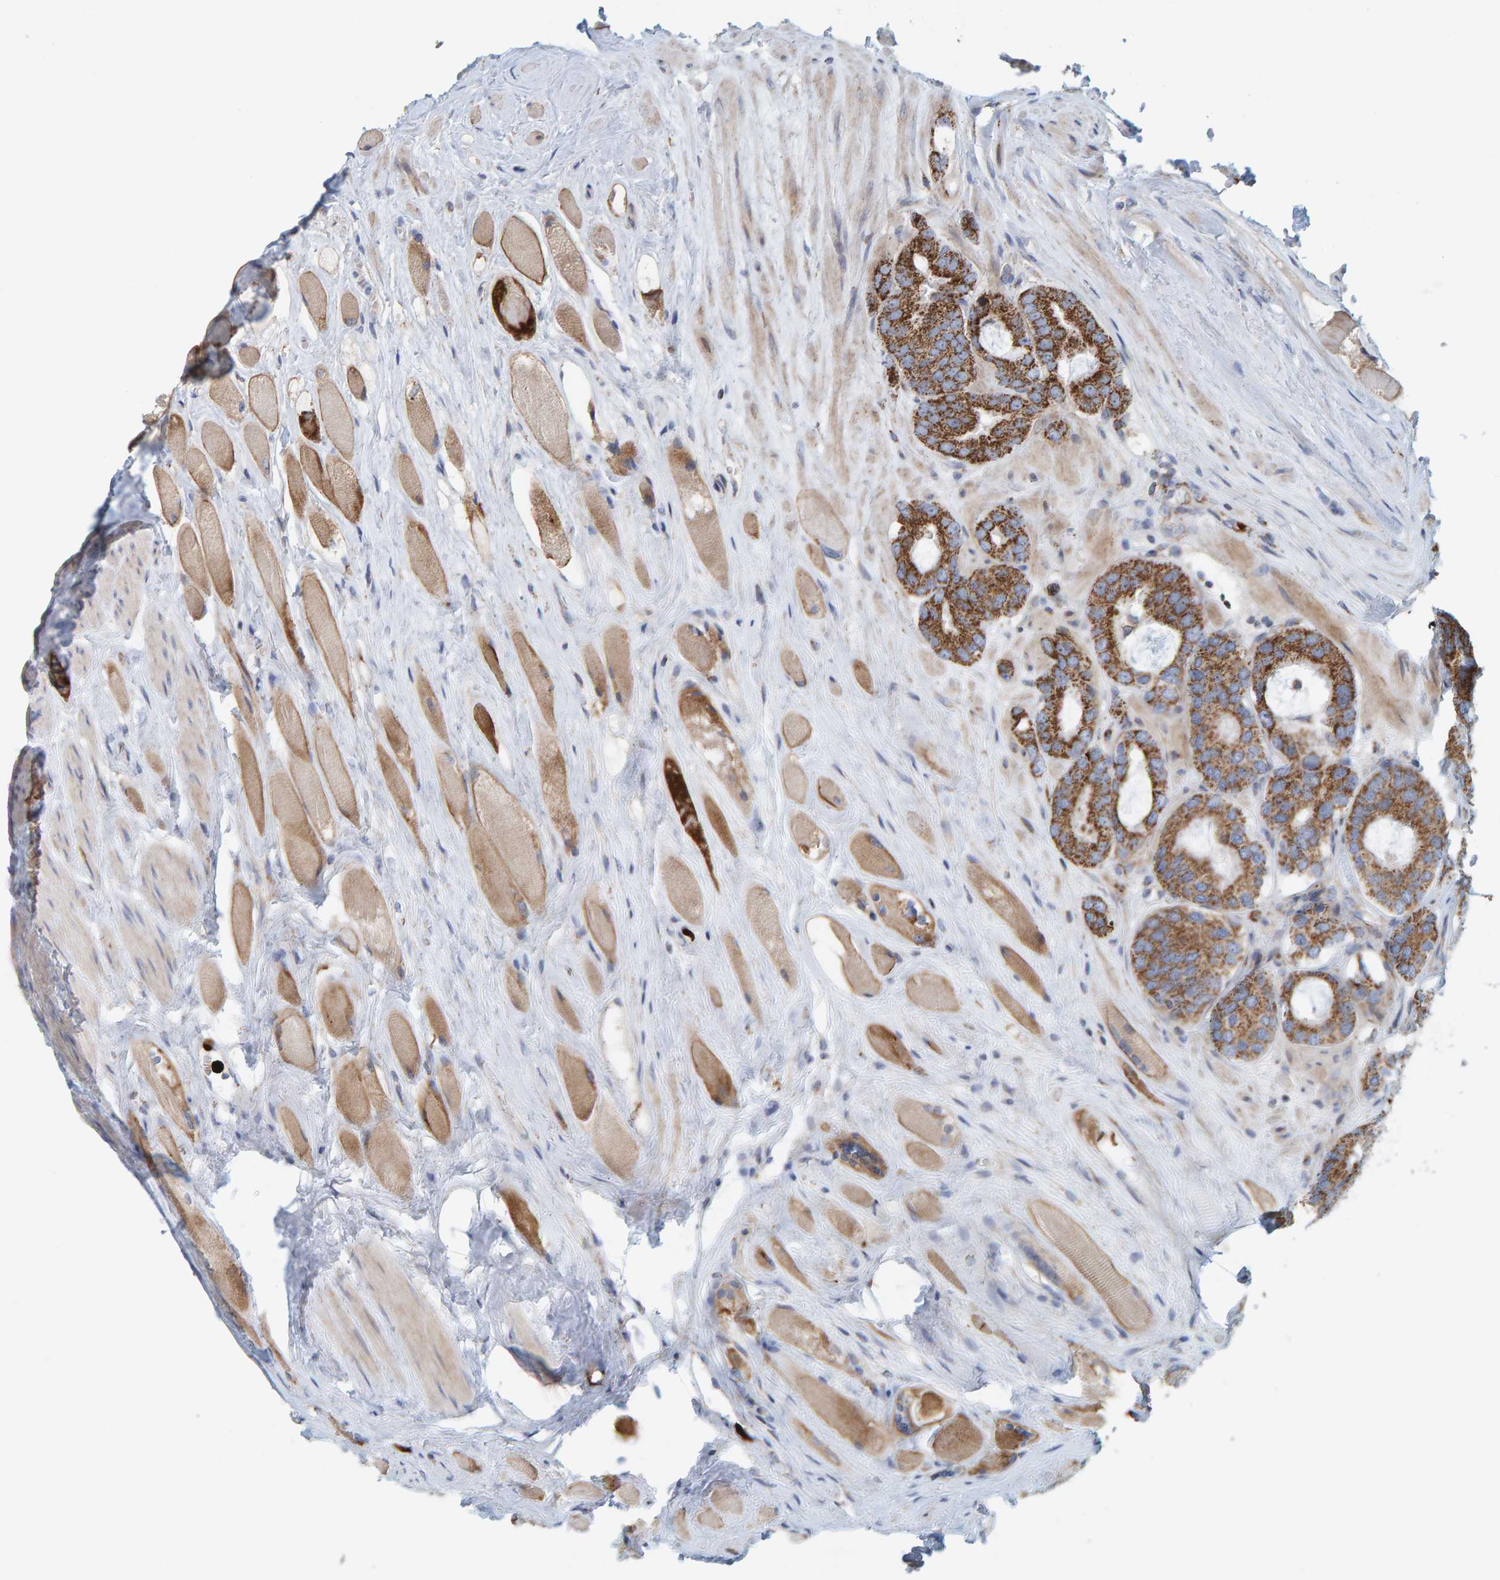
{"staining": {"intensity": "strong", "quantity": ">75%", "location": "cytoplasmic/membranous"}, "tissue": "prostate cancer", "cell_type": "Tumor cells", "image_type": "cancer", "snomed": [{"axis": "morphology", "description": "Adenocarcinoma, Low grade"}, {"axis": "topography", "description": "Prostate"}], "caption": "Prostate low-grade adenocarcinoma stained for a protein (brown) demonstrates strong cytoplasmic/membranous positive positivity in approximately >75% of tumor cells.", "gene": "B9D1", "patient": {"sex": "male", "age": 63}}